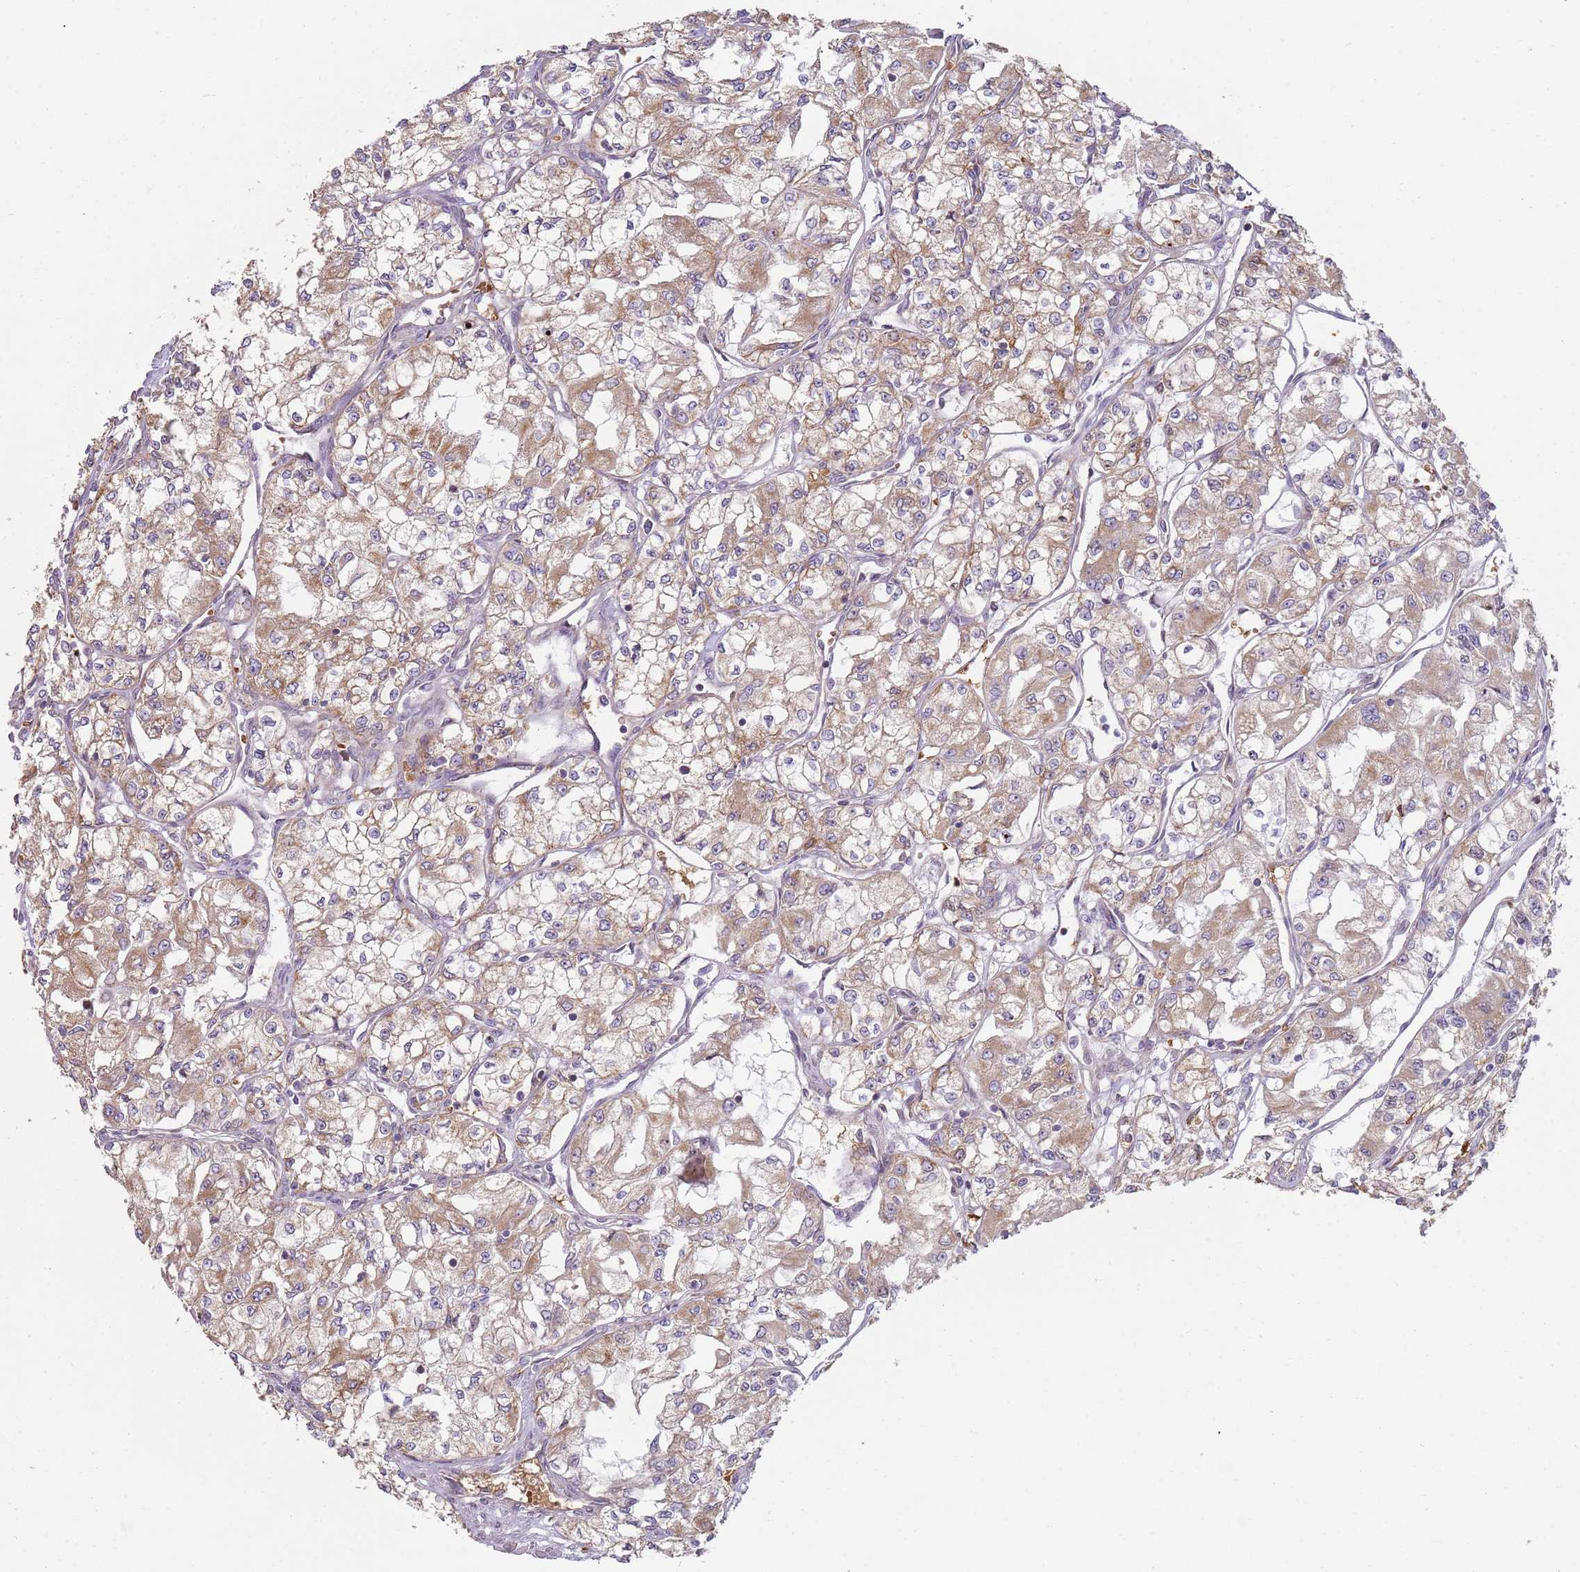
{"staining": {"intensity": "weak", "quantity": ">75%", "location": "cytoplasmic/membranous"}, "tissue": "renal cancer", "cell_type": "Tumor cells", "image_type": "cancer", "snomed": [{"axis": "morphology", "description": "Adenocarcinoma, NOS"}, {"axis": "topography", "description": "Kidney"}], "caption": "Immunohistochemical staining of human adenocarcinoma (renal) displays low levels of weak cytoplasmic/membranous protein positivity in about >75% of tumor cells.", "gene": "SPATA2", "patient": {"sex": "male", "age": 59}}